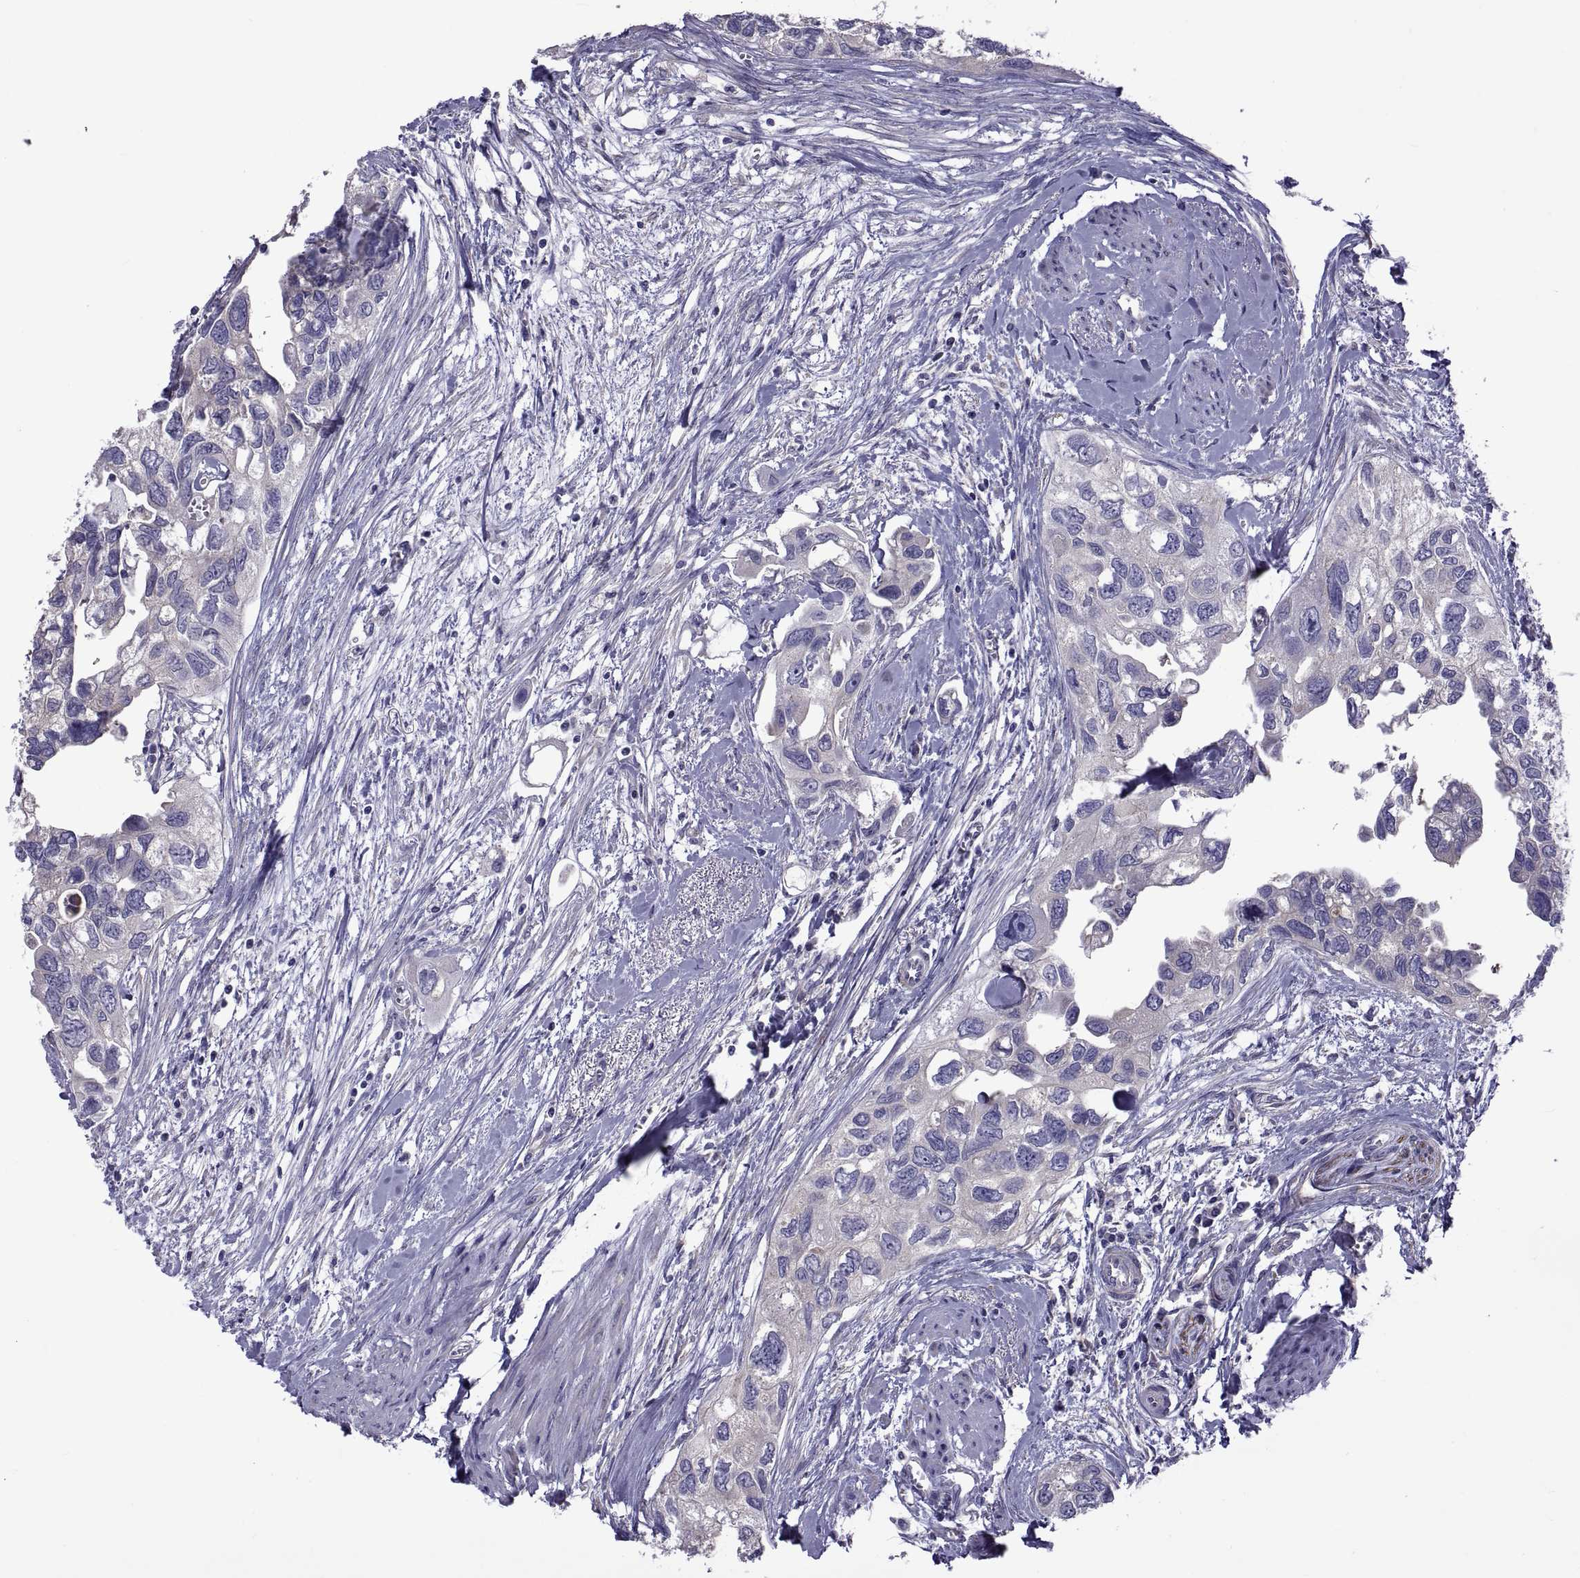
{"staining": {"intensity": "negative", "quantity": "none", "location": "none"}, "tissue": "urothelial cancer", "cell_type": "Tumor cells", "image_type": "cancer", "snomed": [{"axis": "morphology", "description": "Urothelial carcinoma, High grade"}, {"axis": "topography", "description": "Urinary bladder"}], "caption": "Histopathology image shows no protein positivity in tumor cells of urothelial cancer tissue.", "gene": "TMC3", "patient": {"sex": "male", "age": 59}}